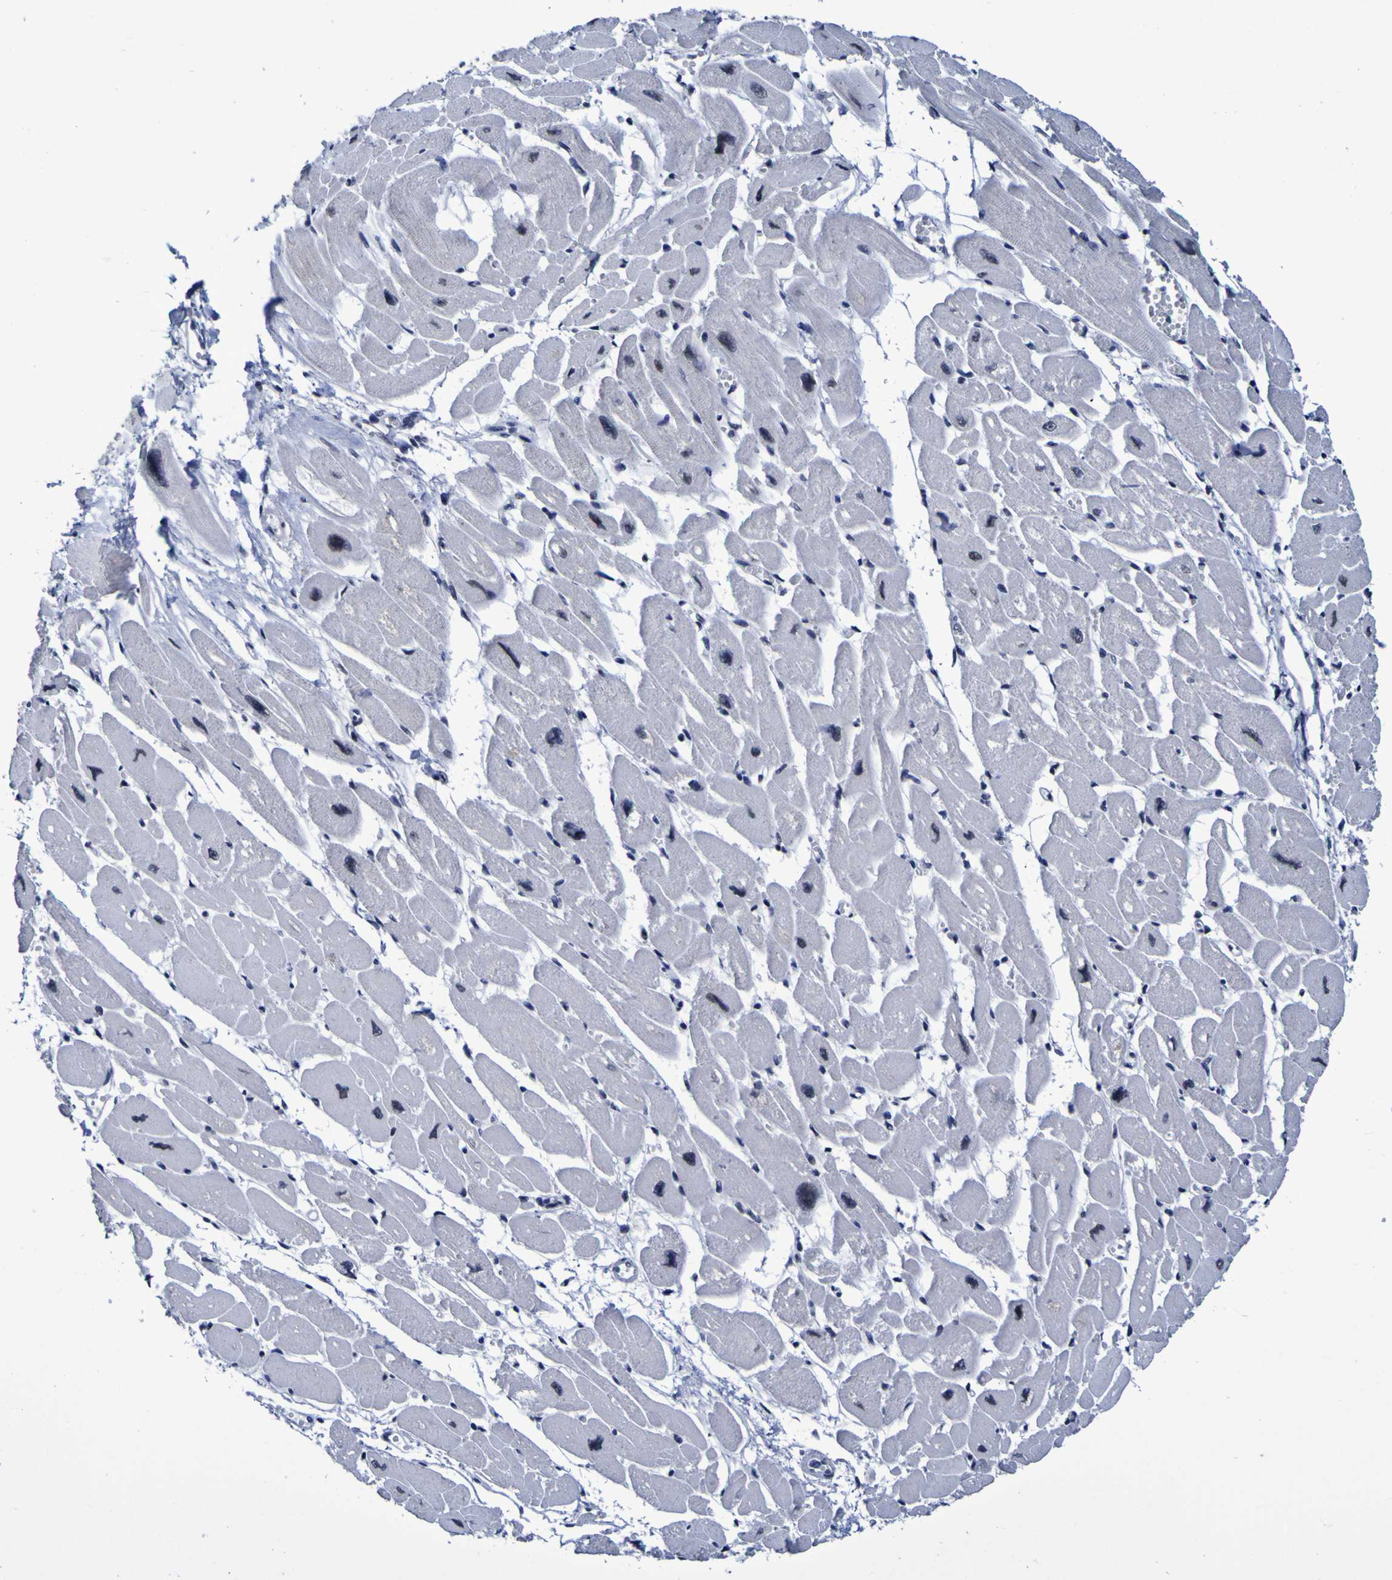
{"staining": {"intensity": "weak", "quantity": ">75%", "location": "nuclear"}, "tissue": "heart muscle", "cell_type": "Cardiomyocytes", "image_type": "normal", "snomed": [{"axis": "morphology", "description": "Normal tissue, NOS"}, {"axis": "topography", "description": "Heart"}], "caption": "High-magnification brightfield microscopy of benign heart muscle stained with DAB (3,3'-diaminobenzidine) (brown) and counterstained with hematoxylin (blue). cardiomyocytes exhibit weak nuclear staining is identified in approximately>75% of cells. (DAB IHC, brown staining for protein, blue staining for nuclei).", "gene": "MBD3", "patient": {"sex": "female", "age": 54}}